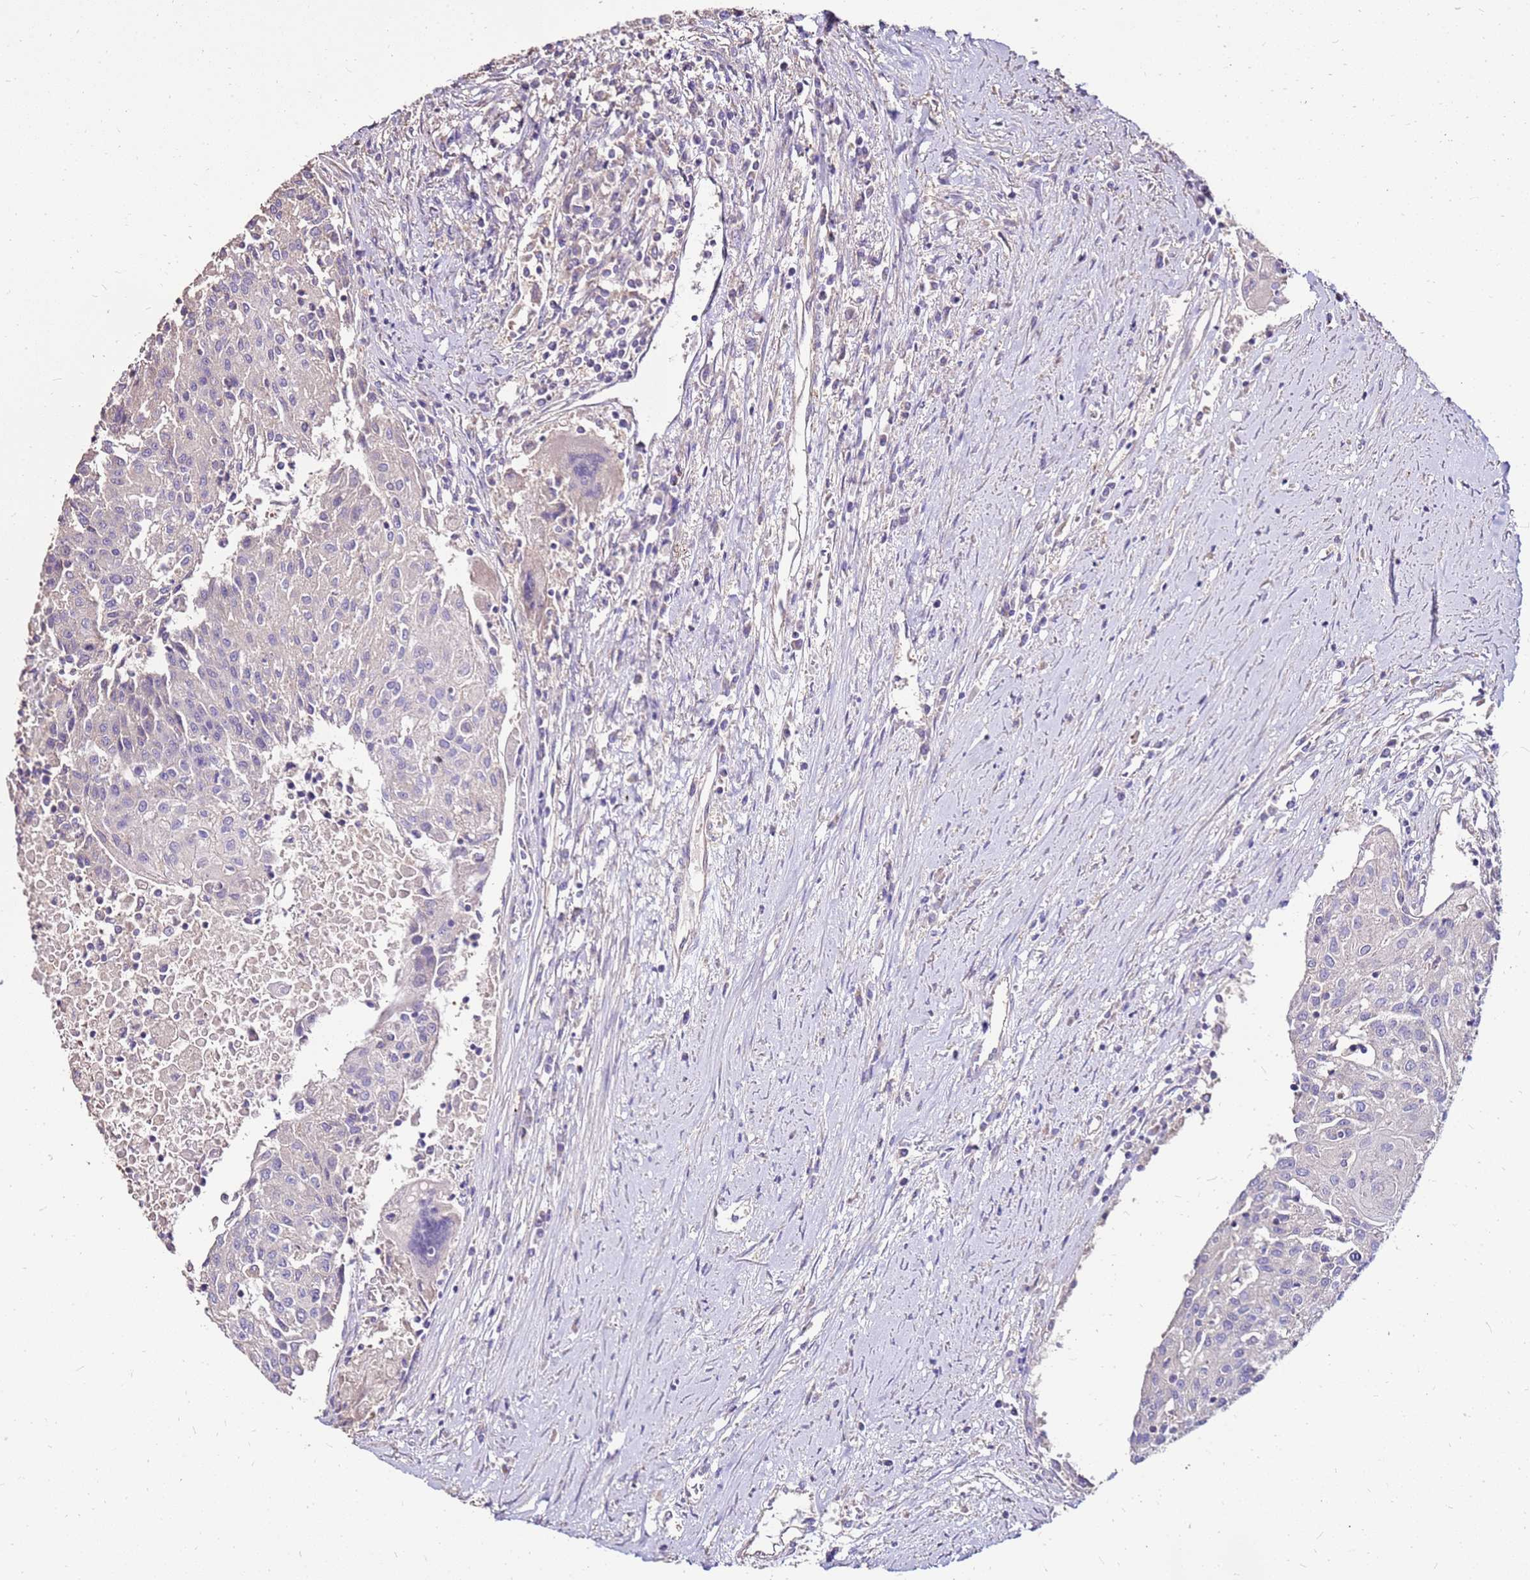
{"staining": {"intensity": "negative", "quantity": "none", "location": "none"}, "tissue": "urothelial cancer", "cell_type": "Tumor cells", "image_type": "cancer", "snomed": [{"axis": "morphology", "description": "Urothelial carcinoma, High grade"}, {"axis": "topography", "description": "Urinary bladder"}], "caption": "Immunohistochemistry (IHC) image of human high-grade urothelial carcinoma stained for a protein (brown), which exhibits no staining in tumor cells.", "gene": "EXD3", "patient": {"sex": "female", "age": 85}}